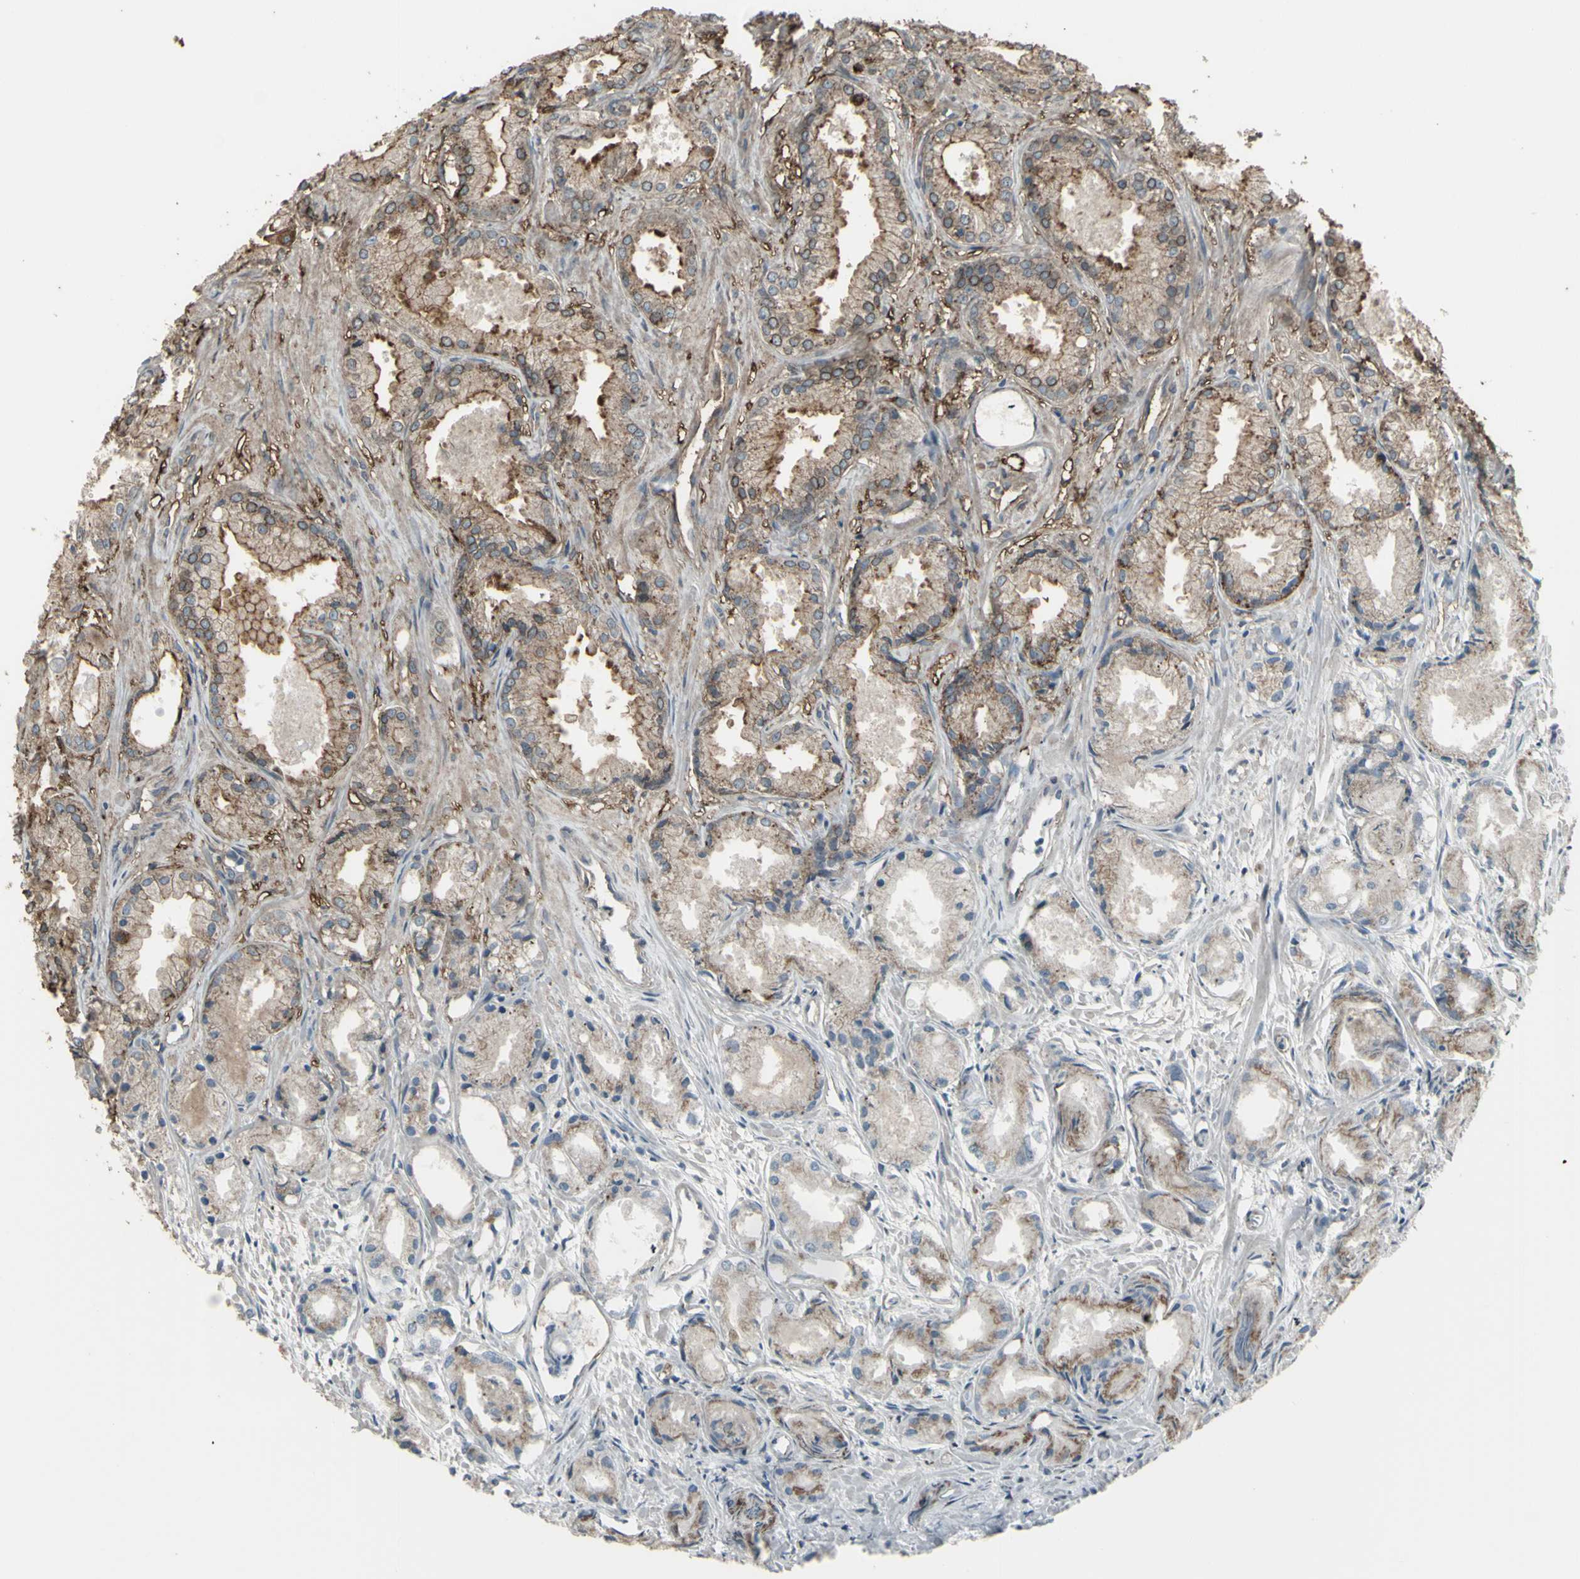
{"staining": {"intensity": "moderate", "quantity": "25%-75%", "location": "cytoplasmic/membranous"}, "tissue": "prostate cancer", "cell_type": "Tumor cells", "image_type": "cancer", "snomed": [{"axis": "morphology", "description": "Adenocarcinoma, Low grade"}, {"axis": "topography", "description": "Prostate"}], "caption": "A photomicrograph of human prostate cancer (low-grade adenocarcinoma) stained for a protein reveals moderate cytoplasmic/membranous brown staining in tumor cells. The staining was performed using DAB to visualize the protein expression in brown, while the nuclei were stained in blue with hematoxylin (Magnification: 20x).", "gene": "SMO", "patient": {"sex": "male", "age": 72}}